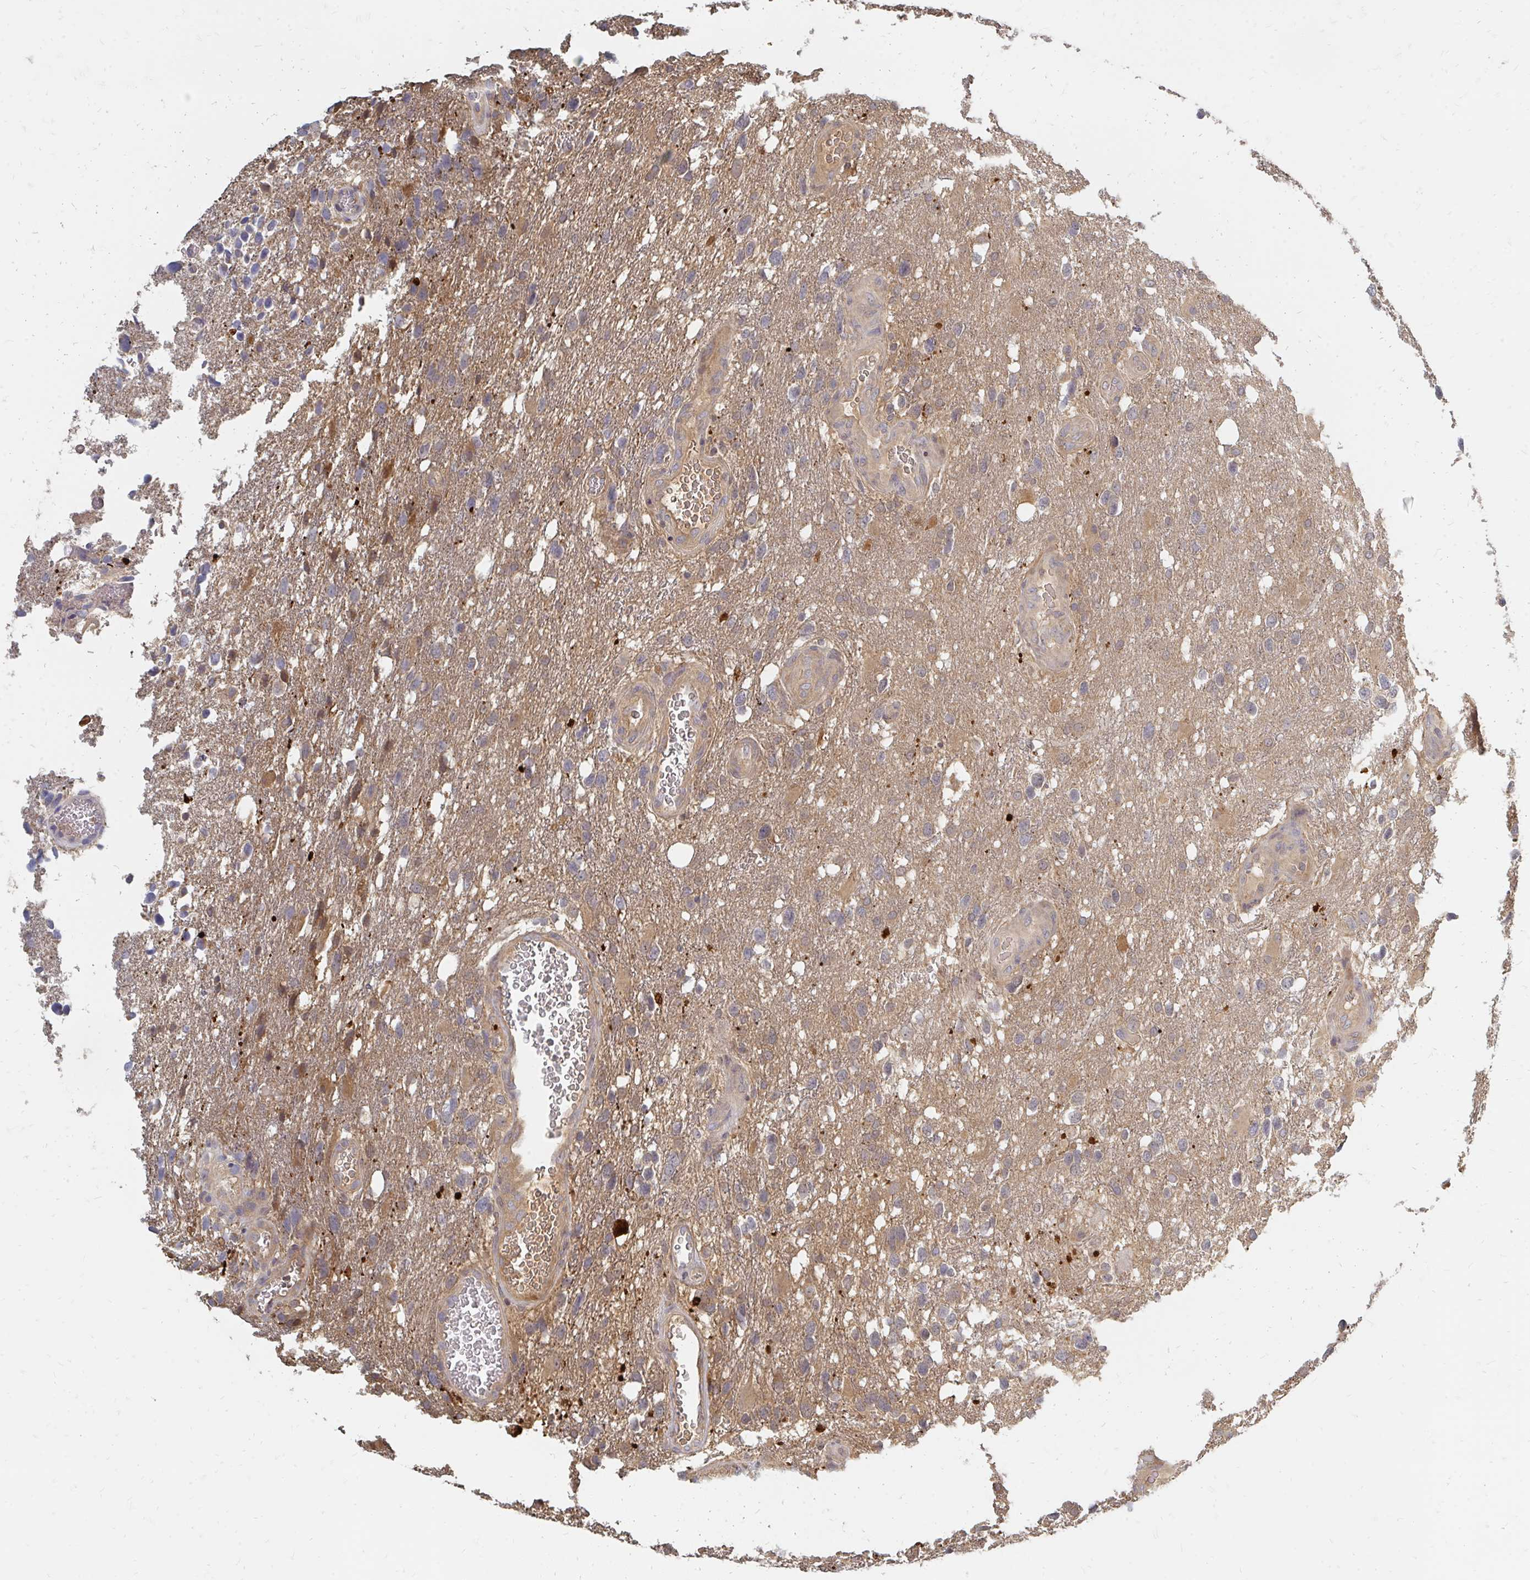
{"staining": {"intensity": "moderate", "quantity": ">75%", "location": "cytoplasmic/membranous"}, "tissue": "glioma", "cell_type": "Tumor cells", "image_type": "cancer", "snomed": [{"axis": "morphology", "description": "Glioma, malignant, High grade"}, {"axis": "topography", "description": "Brain"}], "caption": "High-power microscopy captured an immunohistochemistry image of glioma, revealing moderate cytoplasmic/membranous expression in about >75% of tumor cells. The protein is shown in brown color, while the nuclei are stained blue.", "gene": "ZNF285", "patient": {"sex": "female", "age": 58}}